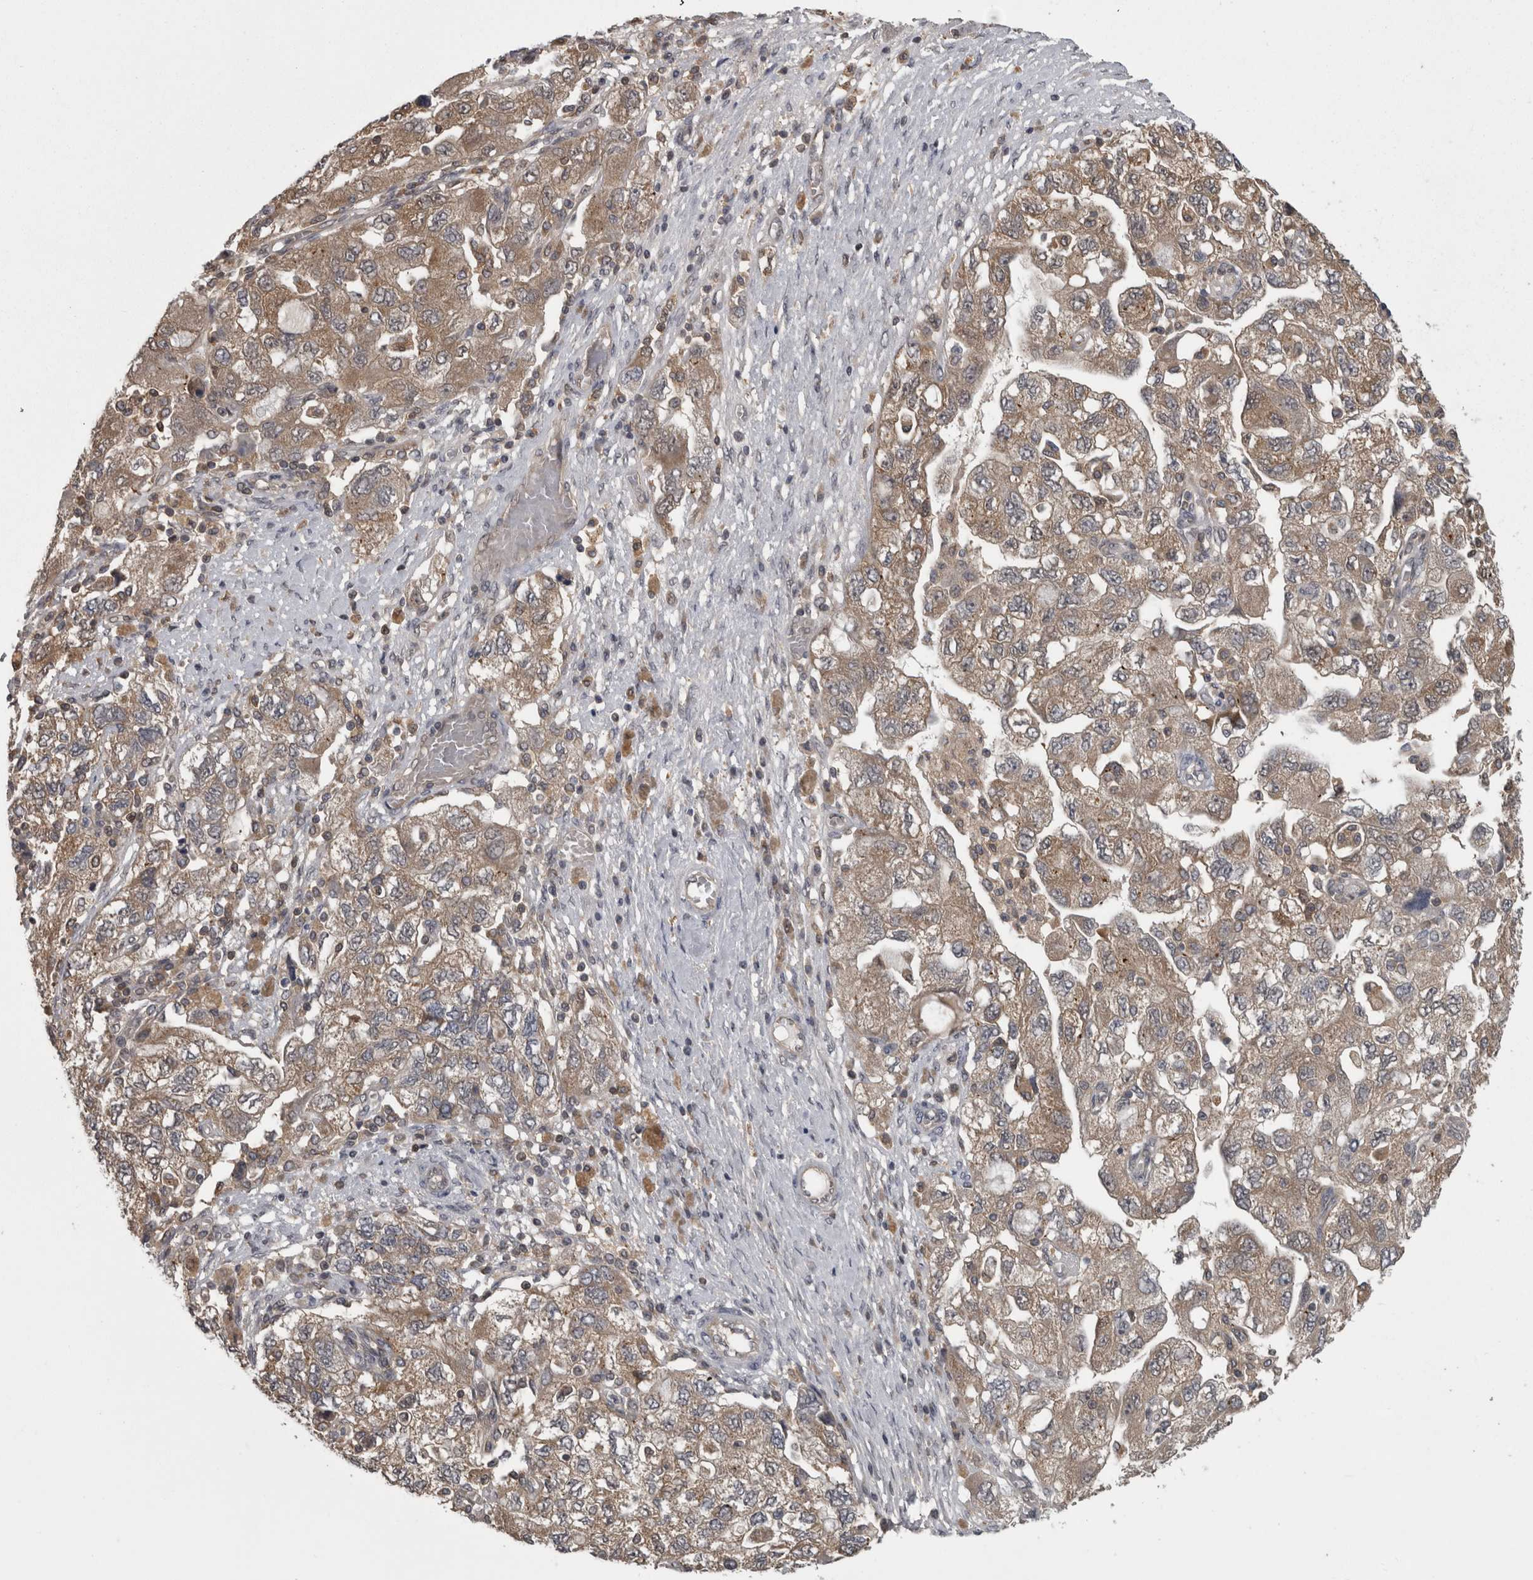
{"staining": {"intensity": "weak", "quantity": ">75%", "location": "cytoplasmic/membranous,nuclear"}, "tissue": "ovarian cancer", "cell_type": "Tumor cells", "image_type": "cancer", "snomed": [{"axis": "morphology", "description": "Carcinoma, NOS"}, {"axis": "morphology", "description": "Cystadenocarcinoma, serous, NOS"}, {"axis": "topography", "description": "Ovary"}], "caption": "Carcinoma (ovarian) stained with DAB (3,3'-diaminobenzidine) IHC shows low levels of weak cytoplasmic/membranous and nuclear expression in approximately >75% of tumor cells.", "gene": "APRT", "patient": {"sex": "female", "age": 69}}